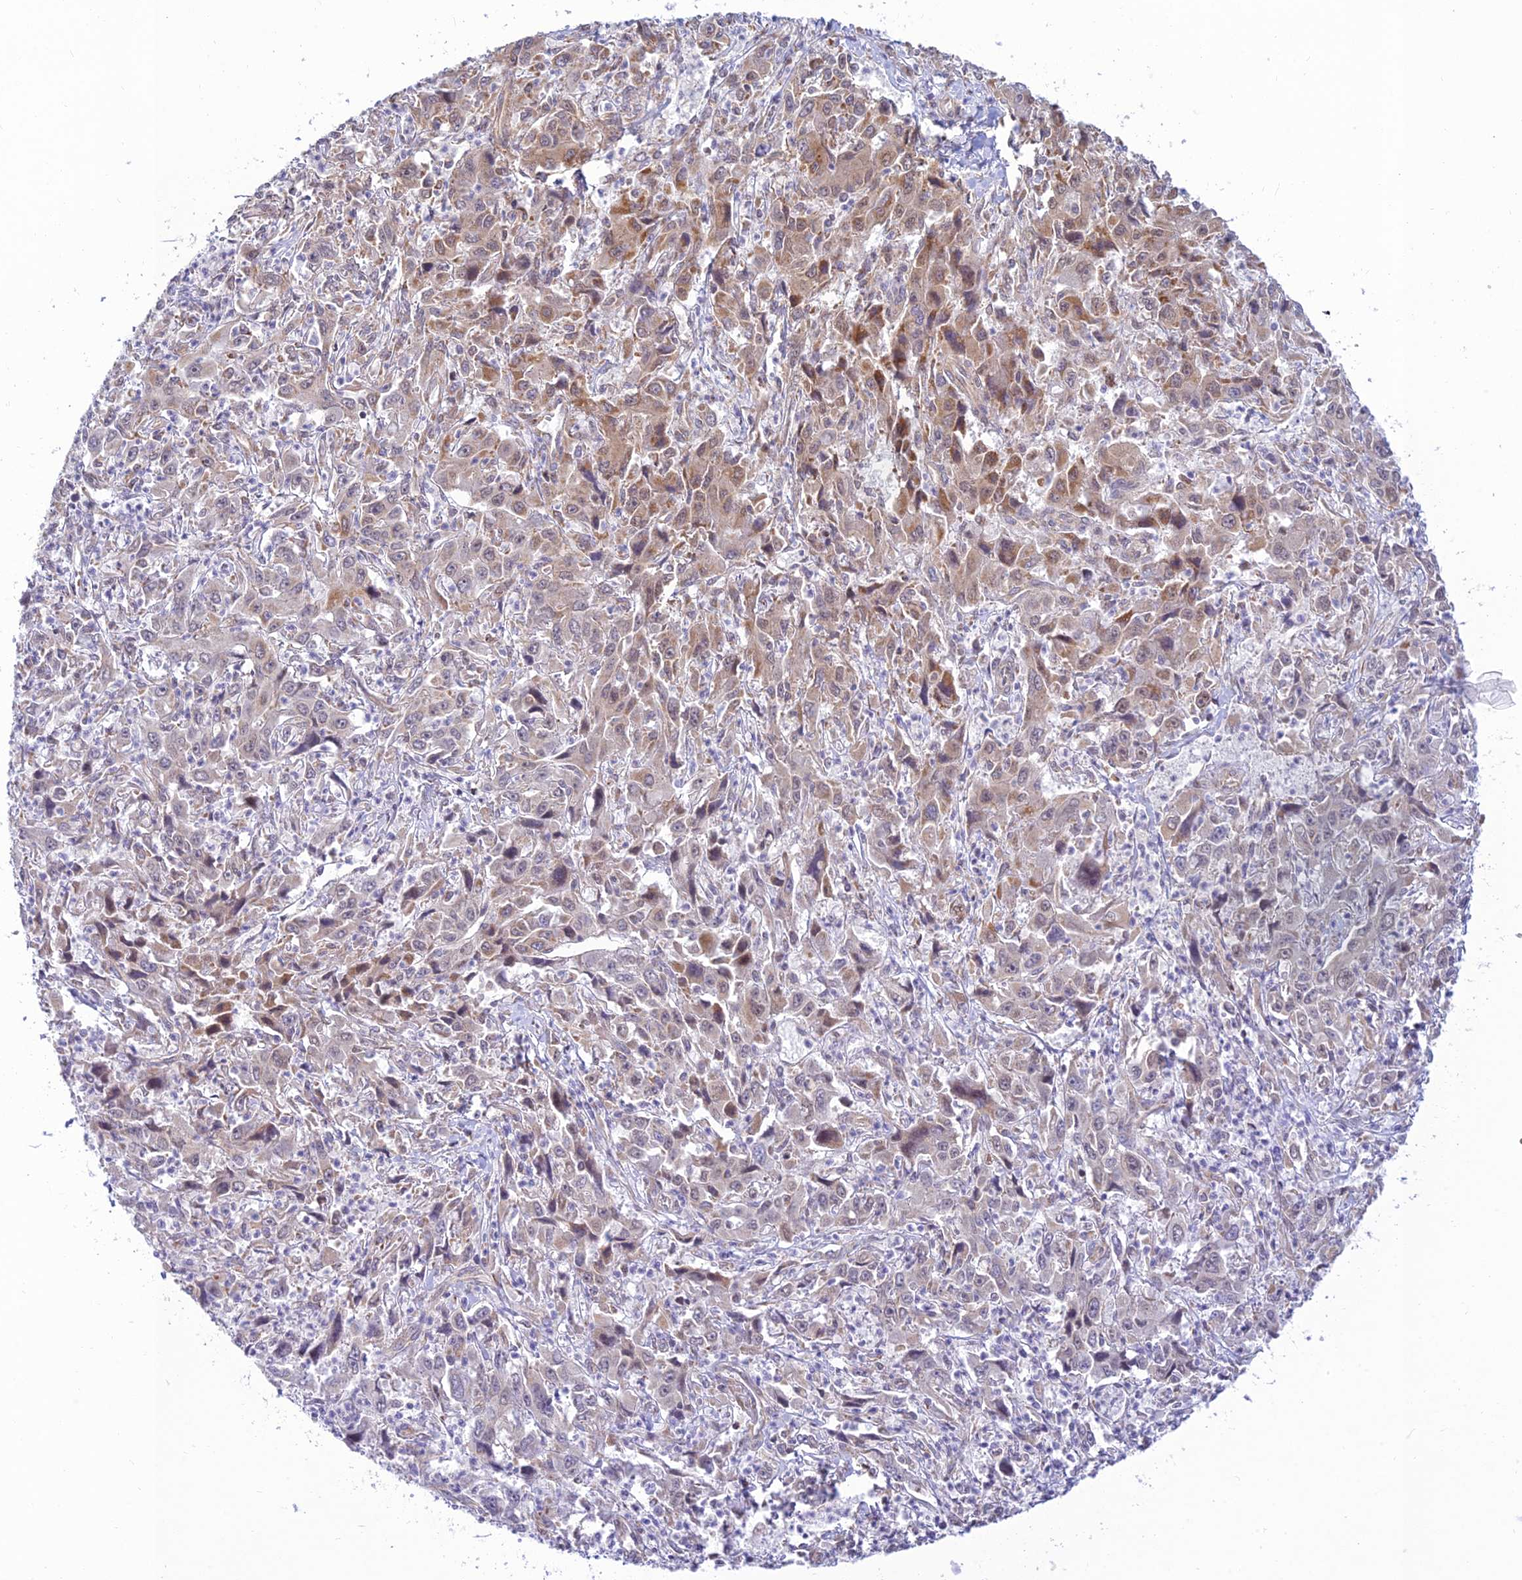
{"staining": {"intensity": "moderate", "quantity": "<25%", "location": "cytoplasmic/membranous"}, "tissue": "liver cancer", "cell_type": "Tumor cells", "image_type": "cancer", "snomed": [{"axis": "morphology", "description": "Carcinoma, Hepatocellular, NOS"}, {"axis": "topography", "description": "Liver"}], "caption": "This is a histology image of immunohistochemistry staining of liver hepatocellular carcinoma, which shows moderate expression in the cytoplasmic/membranous of tumor cells.", "gene": "HOOK2", "patient": {"sex": "male", "age": 63}}